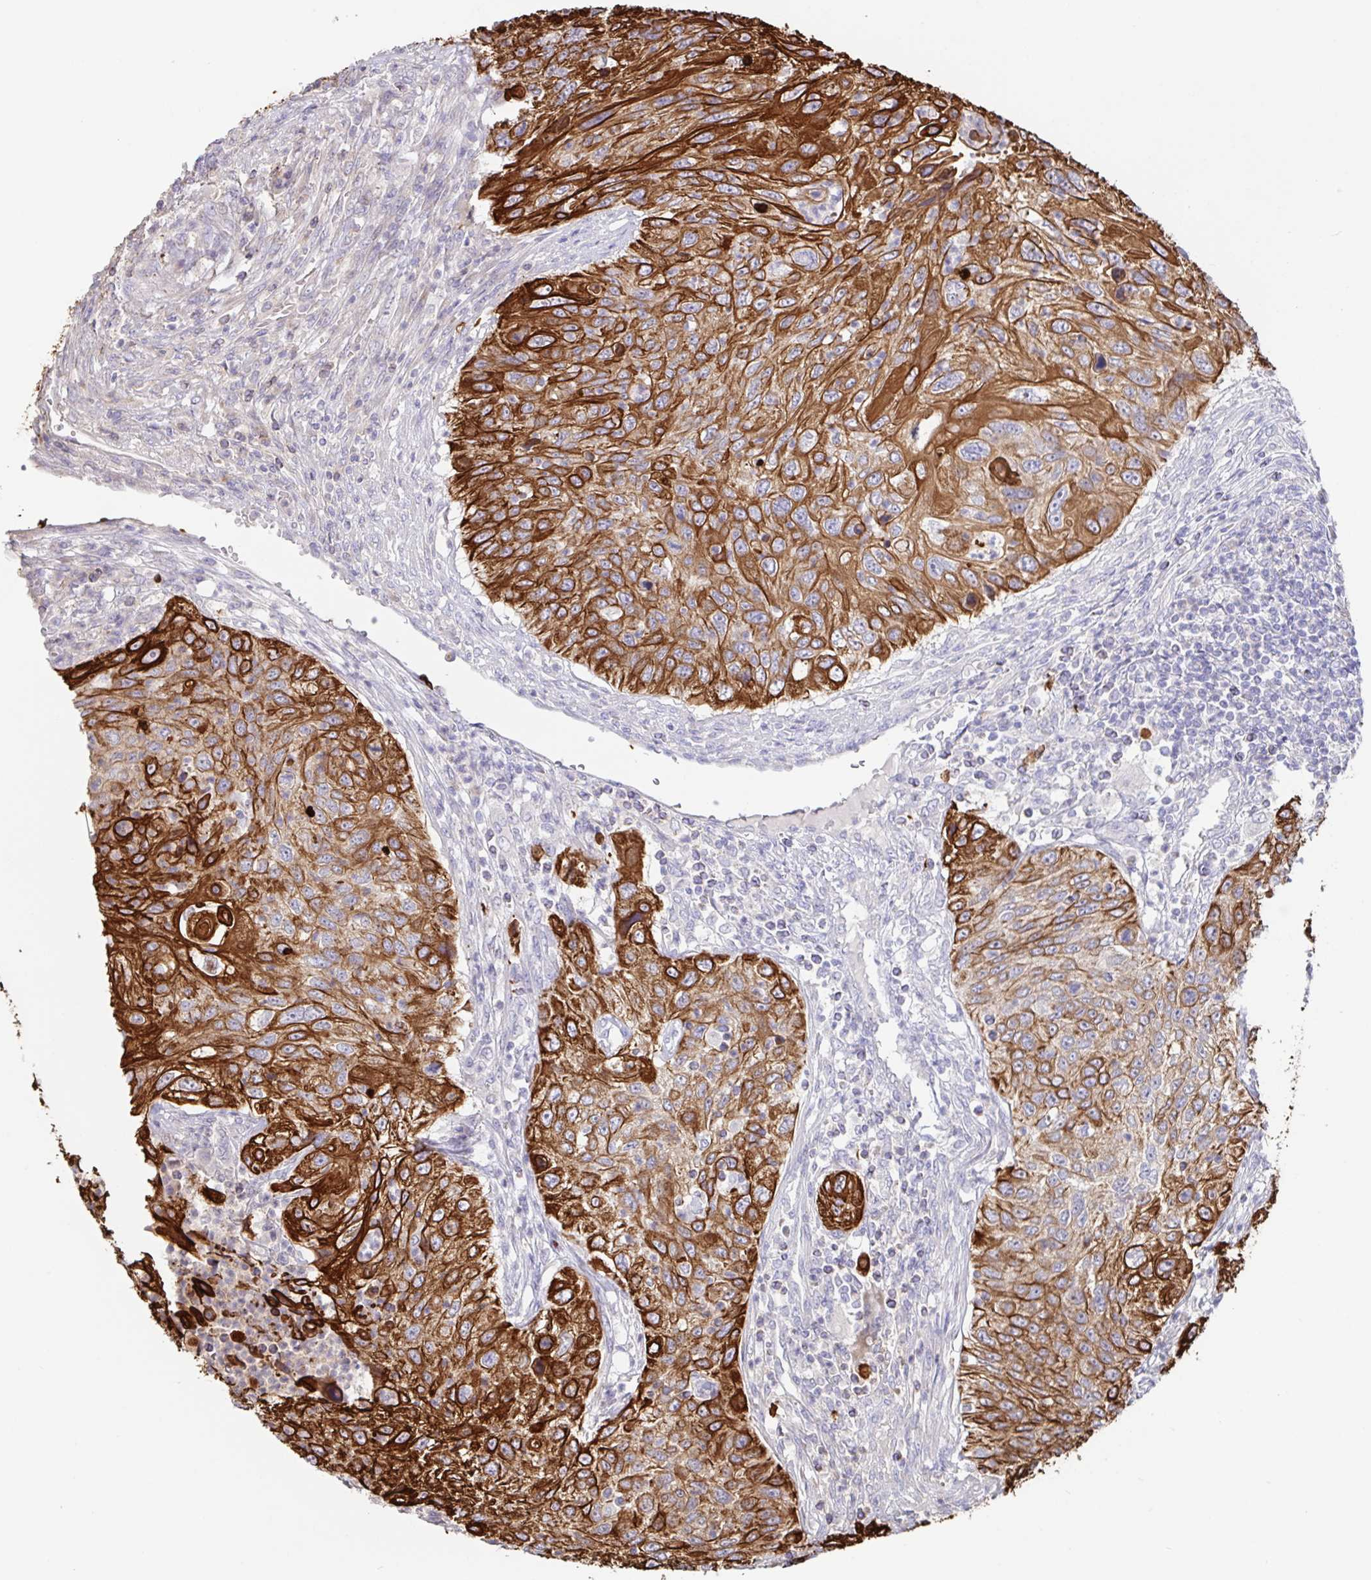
{"staining": {"intensity": "strong", "quantity": ">75%", "location": "cytoplasmic/membranous"}, "tissue": "urothelial cancer", "cell_type": "Tumor cells", "image_type": "cancer", "snomed": [{"axis": "morphology", "description": "Urothelial carcinoma, High grade"}, {"axis": "topography", "description": "Urinary bladder"}], "caption": "A high amount of strong cytoplasmic/membranous positivity is present in approximately >75% of tumor cells in urothelial cancer tissue. (brown staining indicates protein expression, while blue staining denotes nuclei).", "gene": "AACS", "patient": {"sex": "female", "age": 60}}